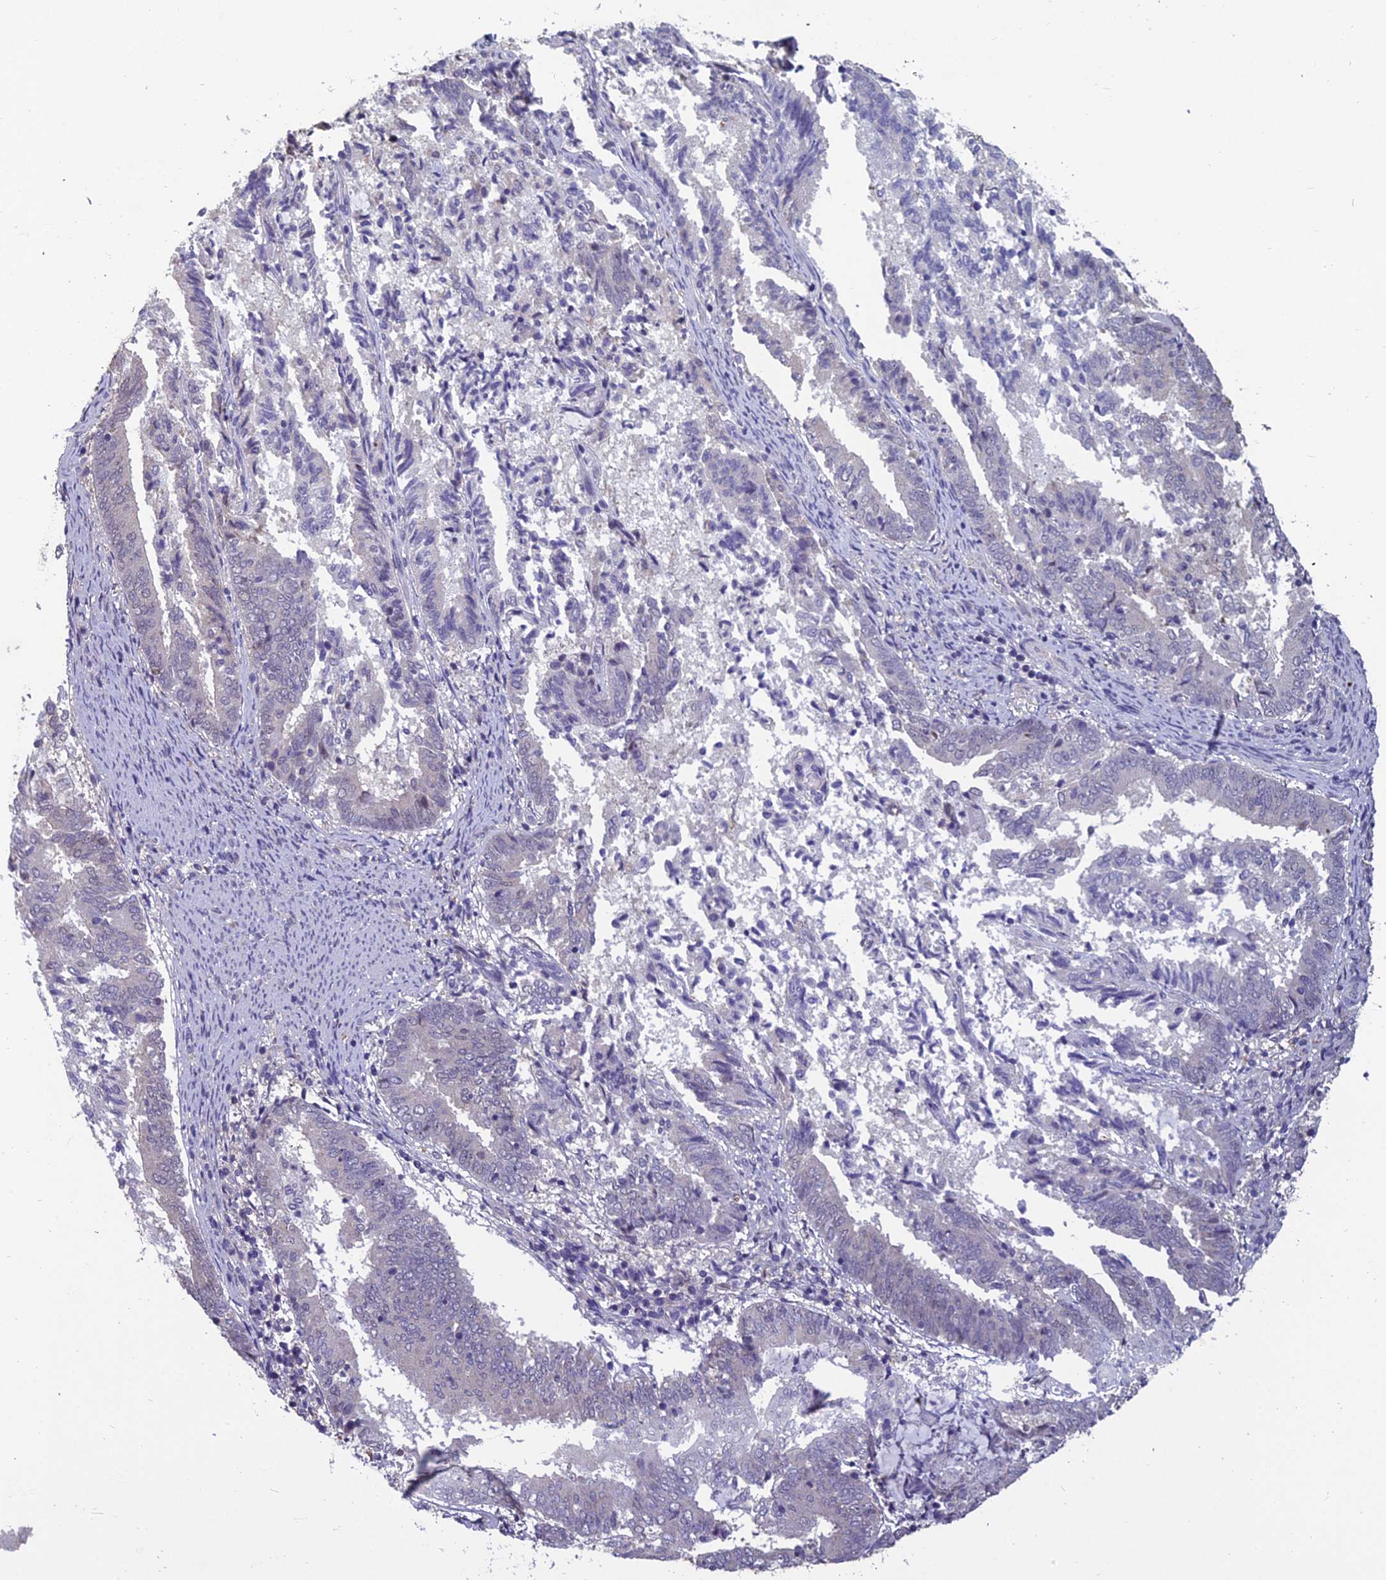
{"staining": {"intensity": "negative", "quantity": "none", "location": "none"}, "tissue": "endometrial cancer", "cell_type": "Tumor cells", "image_type": "cancer", "snomed": [{"axis": "morphology", "description": "Adenocarcinoma, NOS"}, {"axis": "topography", "description": "Endometrium"}], "caption": "Immunohistochemistry of endometrial cancer (adenocarcinoma) demonstrates no staining in tumor cells.", "gene": "GRWD1", "patient": {"sex": "female", "age": 80}}